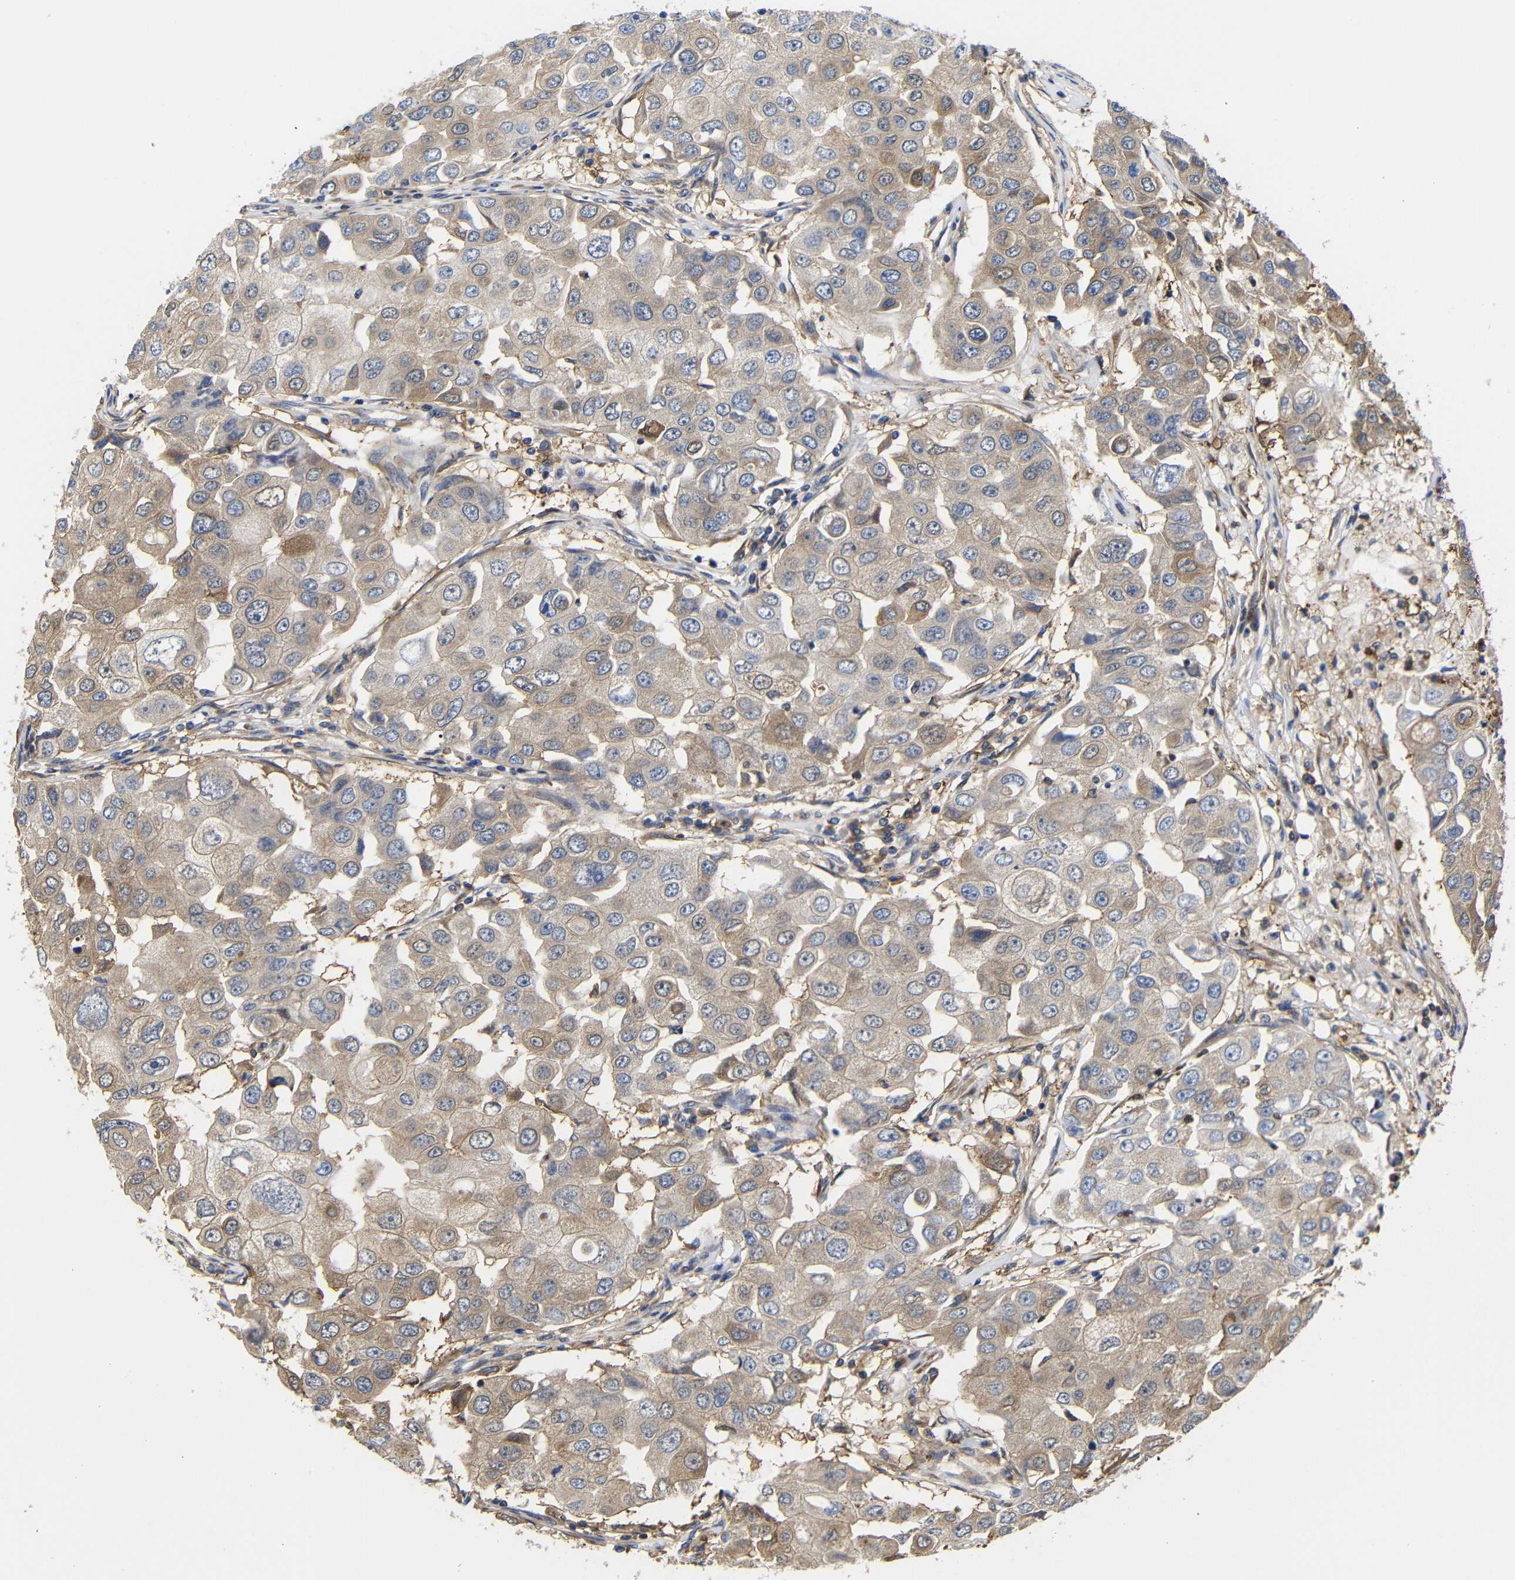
{"staining": {"intensity": "weak", "quantity": ">75%", "location": "cytoplasmic/membranous"}, "tissue": "breast cancer", "cell_type": "Tumor cells", "image_type": "cancer", "snomed": [{"axis": "morphology", "description": "Duct carcinoma"}, {"axis": "topography", "description": "Breast"}], "caption": "DAB immunohistochemical staining of breast cancer (invasive ductal carcinoma) reveals weak cytoplasmic/membranous protein positivity in approximately >75% of tumor cells.", "gene": "LRRCC1", "patient": {"sex": "female", "age": 27}}